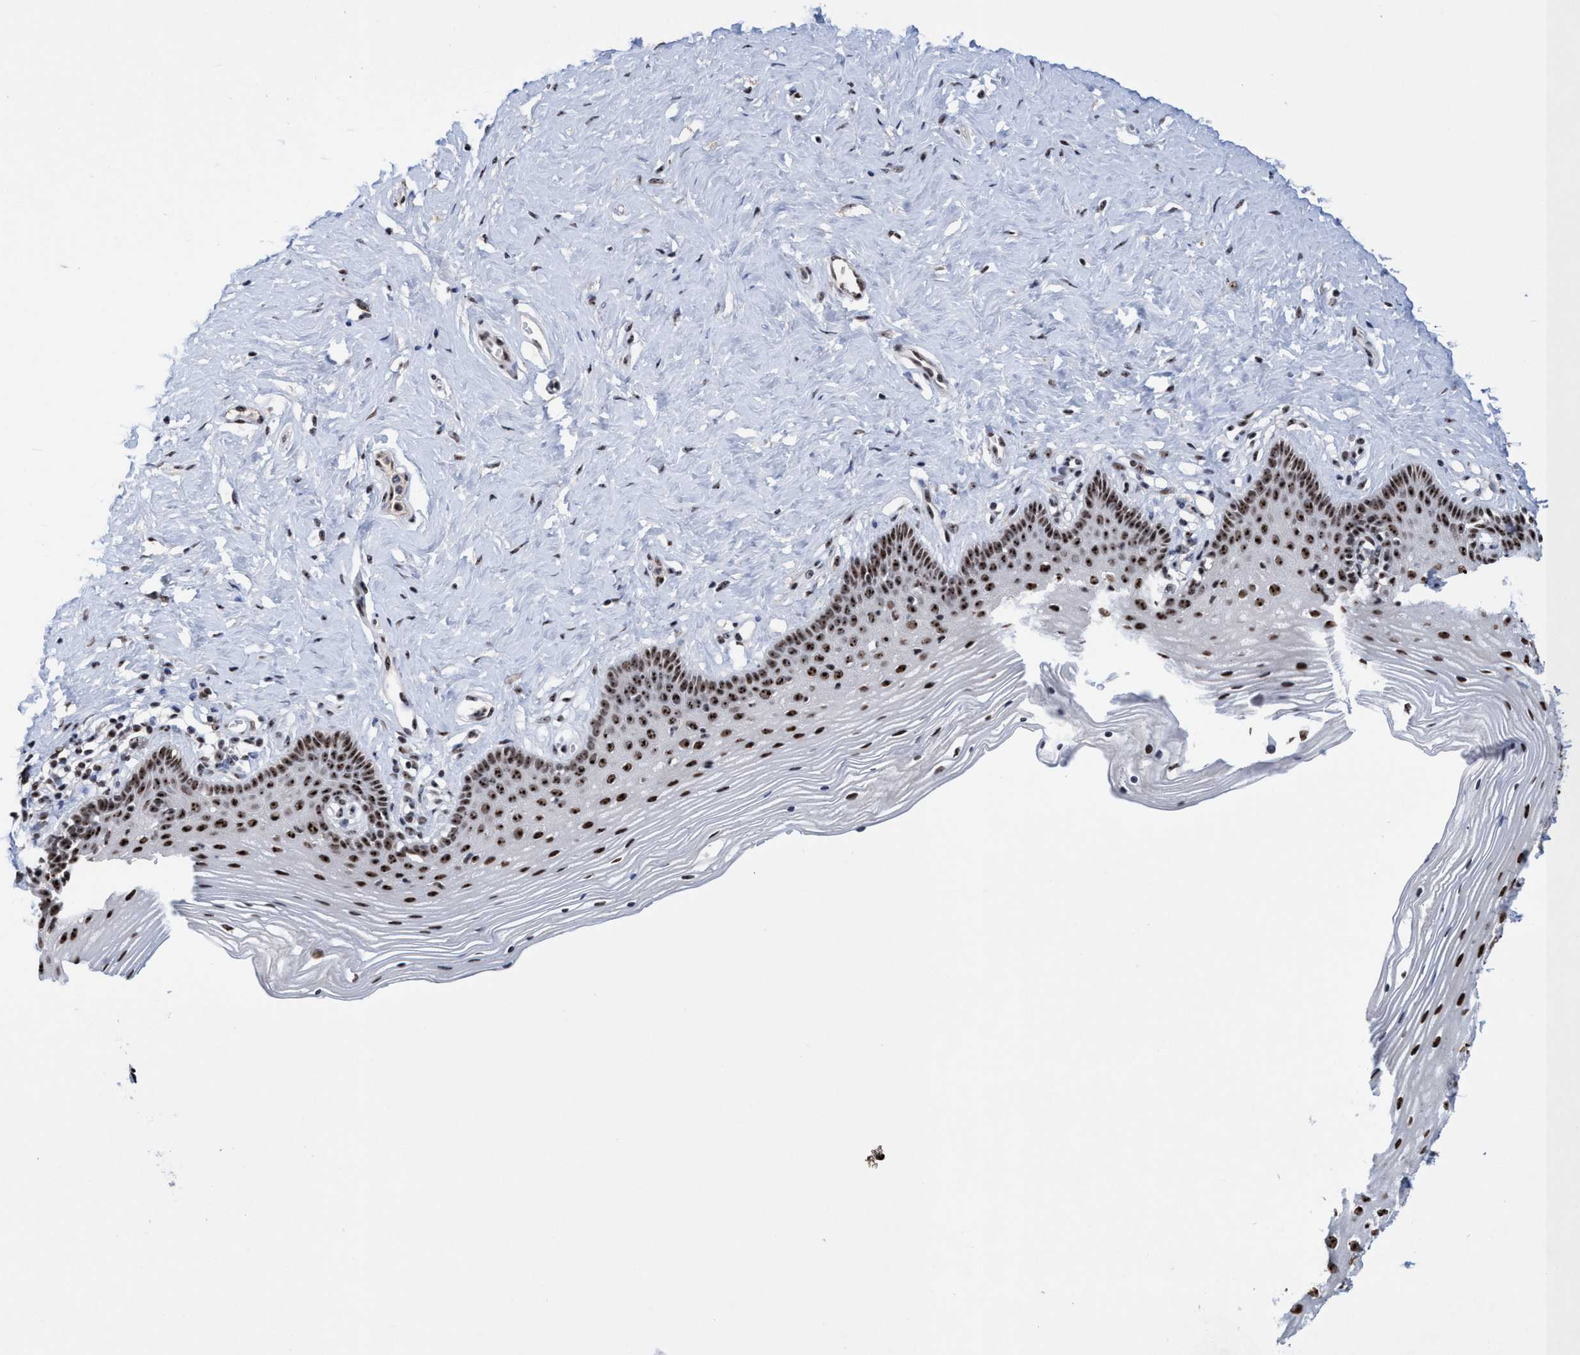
{"staining": {"intensity": "strong", "quantity": ">75%", "location": "nuclear"}, "tissue": "vagina", "cell_type": "Squamous epithelial cells", "image_type": "normal", "snomed": [{"axis": "morphology", "description": "Normal tissue, NOS"}, {"axis": "topography", "description": "Vagina"}], "caption": "Vagina stained with DAB (3,3'-diaminobenzidine) IHC exhibits high levels of strong nuclear positivity in approximately >75% of squamous epithelial cells. Ihc stains the protein of interest in brown and the nuclei are stained blue.", "gene": "EFCAB10", "patient": {"sex": "female", "age": 32}}